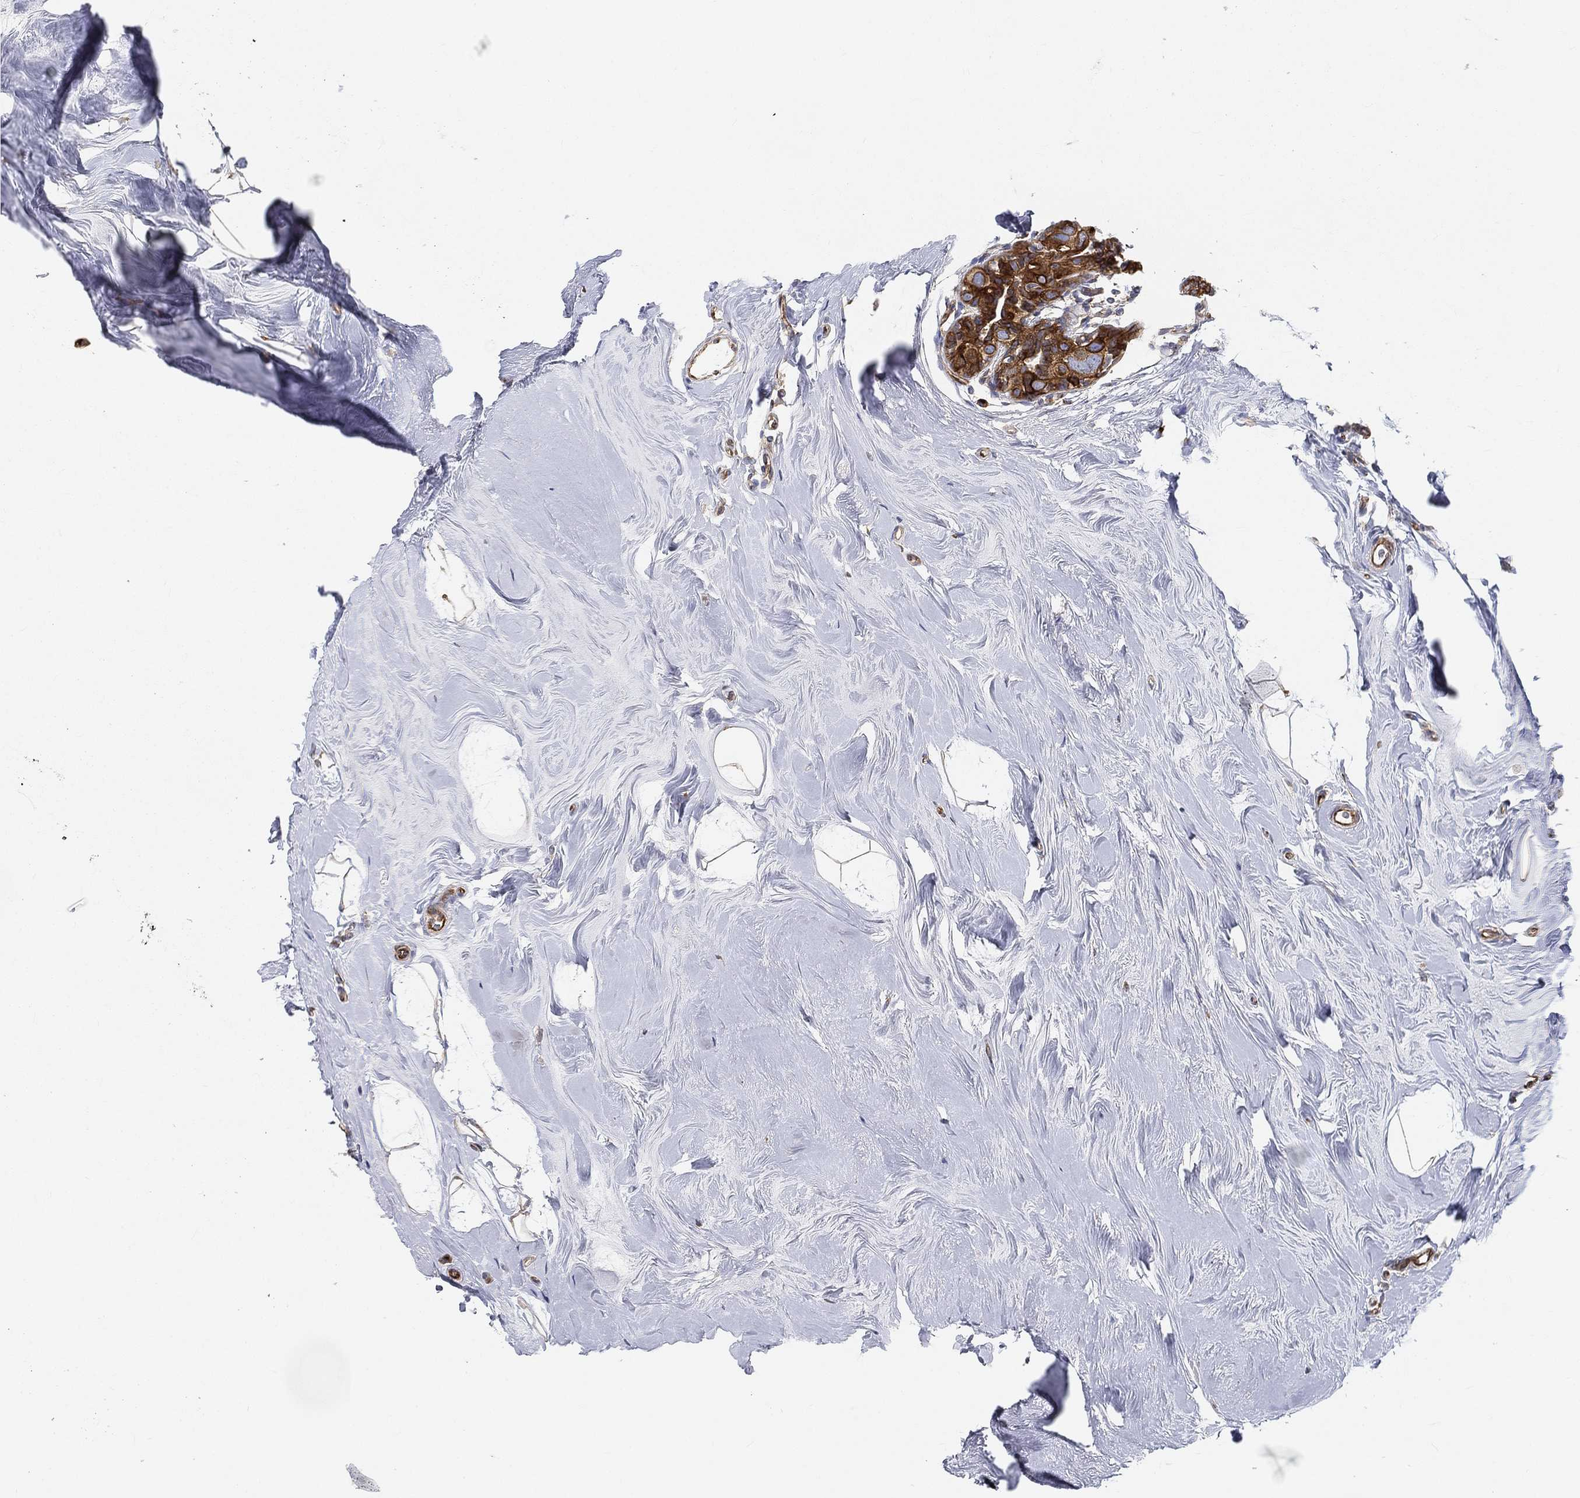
{"staining": {"intensity": "strong", "quantity": ">75%", "location": "cytoplasmic/membranous"}, "tissue": "breast cancer", "cell_type": "Tumor cells", "image_type": "cancer", "snomed": [{"axis": "morphology", "description": "Duct carcinoma"}, {"axis": "topography", "description": "Breast"}], "caption": "Immunohistochemistry (DAB (3,3'-diaminobenzidine)) staining of human breast invasive ductal carcinoma demonstrates strong cytoplasmic/membranous protein staining in about >75% of tumor cells.", "gene": "TMEM25", "patient": {"sex": "female", "age": 55}}